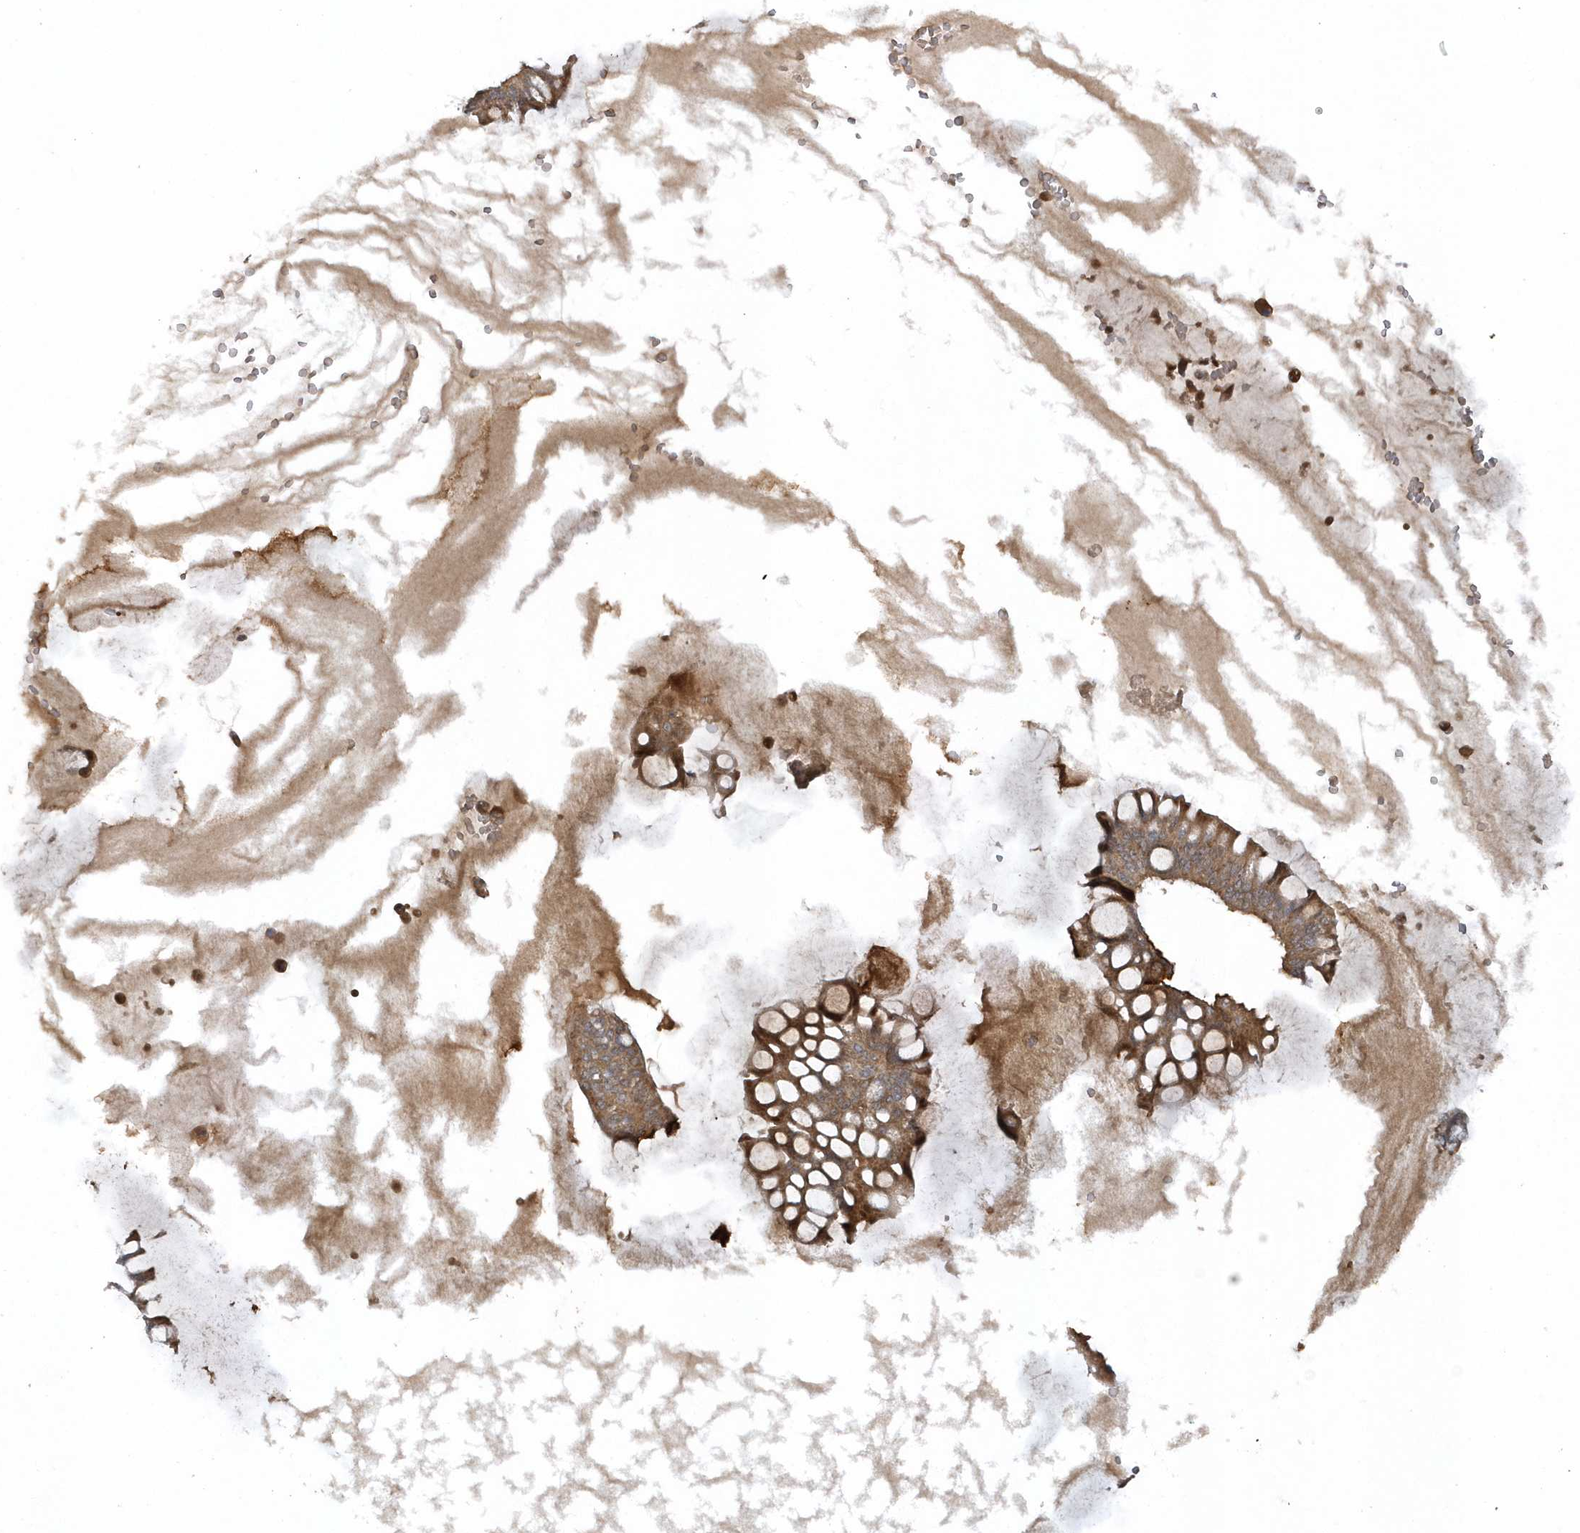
{"staining": {"intensity": "moderate", "quantity": ">75%", "location": "cytoplasmic/membranous"}, "tissue": "ovarian cancer", "cell_type": "Tumor cells", "image_type": "cancer", "snomed": [{"axis": "morphology", "description": "Cystadenocarcinoma, mucinous, NOS"}, {"axis": "topography", "description": "Ovary"}], "caption": "Mucinous cystadenocarcinoma (ovarian) stained with a brown dye exhibits moderate cytoplasmic/membranous positive staining in approximately >75% of tumor cells.", "gene": "THG1L", "patient": {"sex": "female", "age": 73}}